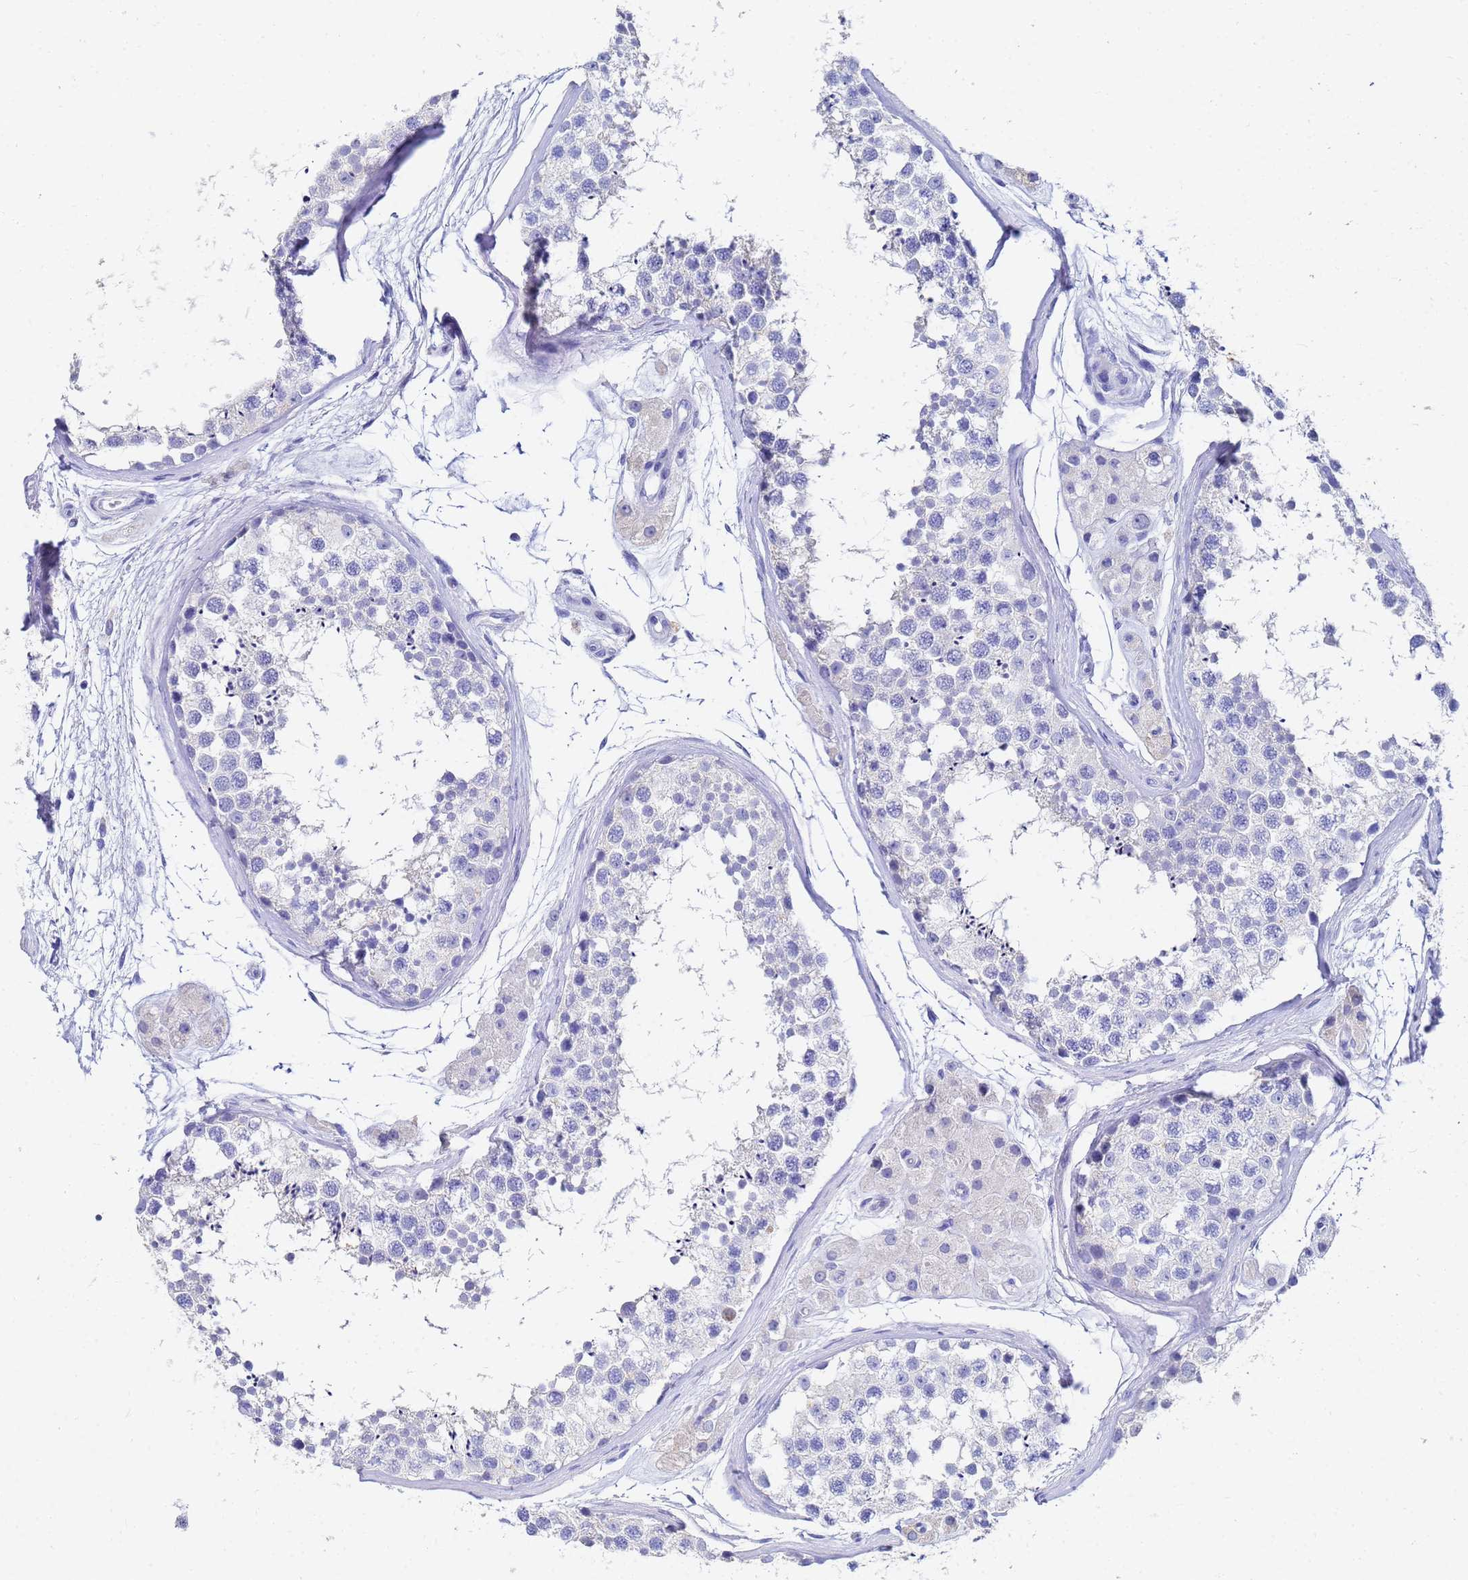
{"staining": {"intensity": "negative", "quantity": "none", "location": "none"}, "tissue": "testis", "cell_type": "Cells in seminiferous ducts", "image_type": "normal", "snomed": [{"axis": "morphology", "description": "Normal tissue, NOS"}, {"axis": "topography", "description": "Testis"}], "caption": "Immunohistochemistry image of unremarkable human testis stained for a protein (brown), which displays no expression in cells in seminiferous ducts. (DAB immunohistochemistry visualized using brightfield microscopy, high magnification).", "gene": "C2orf72", "patient": {"sex": "male", "age": 56}}